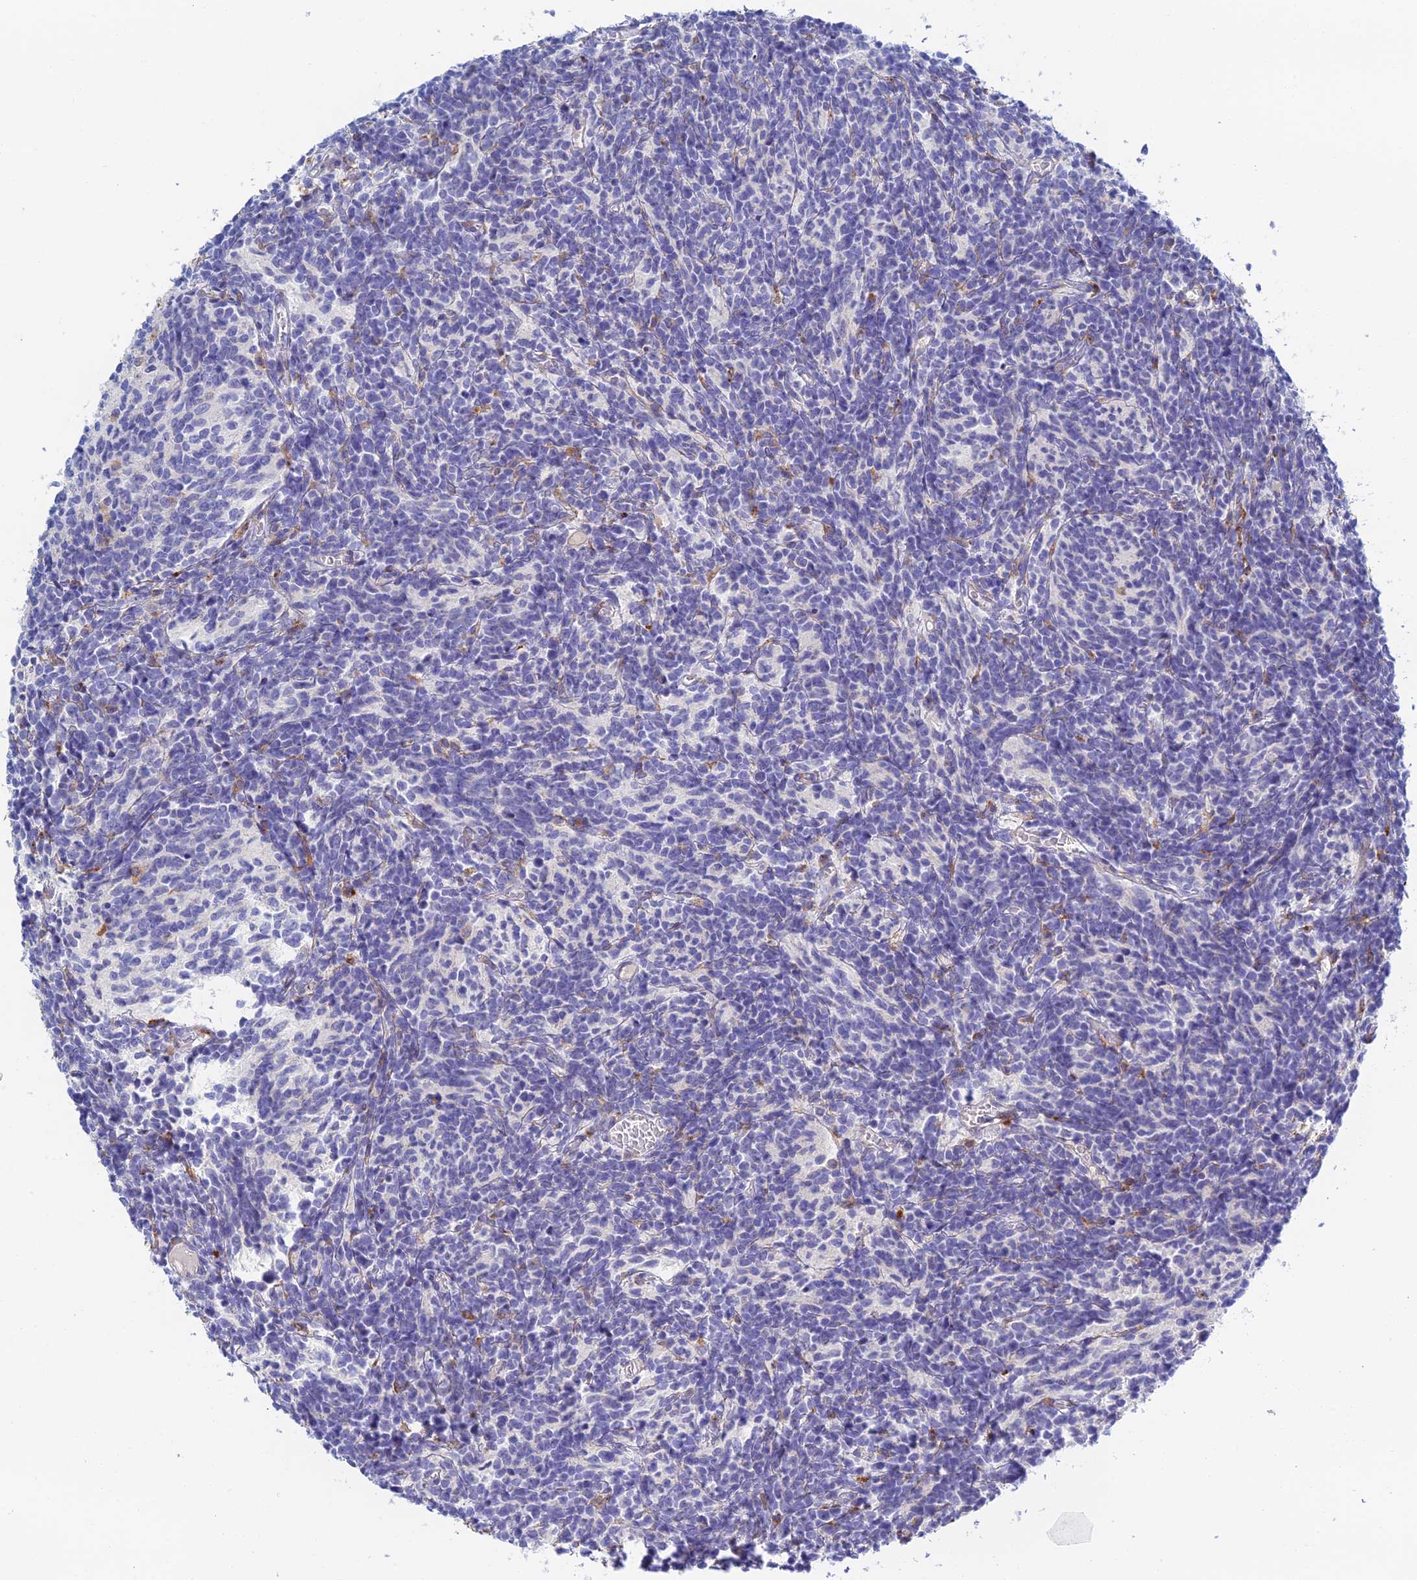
{"staining": {"intensity": "negative", "quantity": "none", "location": "none"}, "tissue": "glioma", "cell_type": "Tumor cells", "image_type": "cancer", "snomed": [{"axis": "morphology", "description": "Glioma, malignant, Low grade"}, {"axis": "topography", "description": "Brain"}], "caption": "There is no significant positivity in tumor cells of malignant low-grade glioma.", "gene": "RPGRIP1L", "patient": {"sex": "female", "age": 1}}